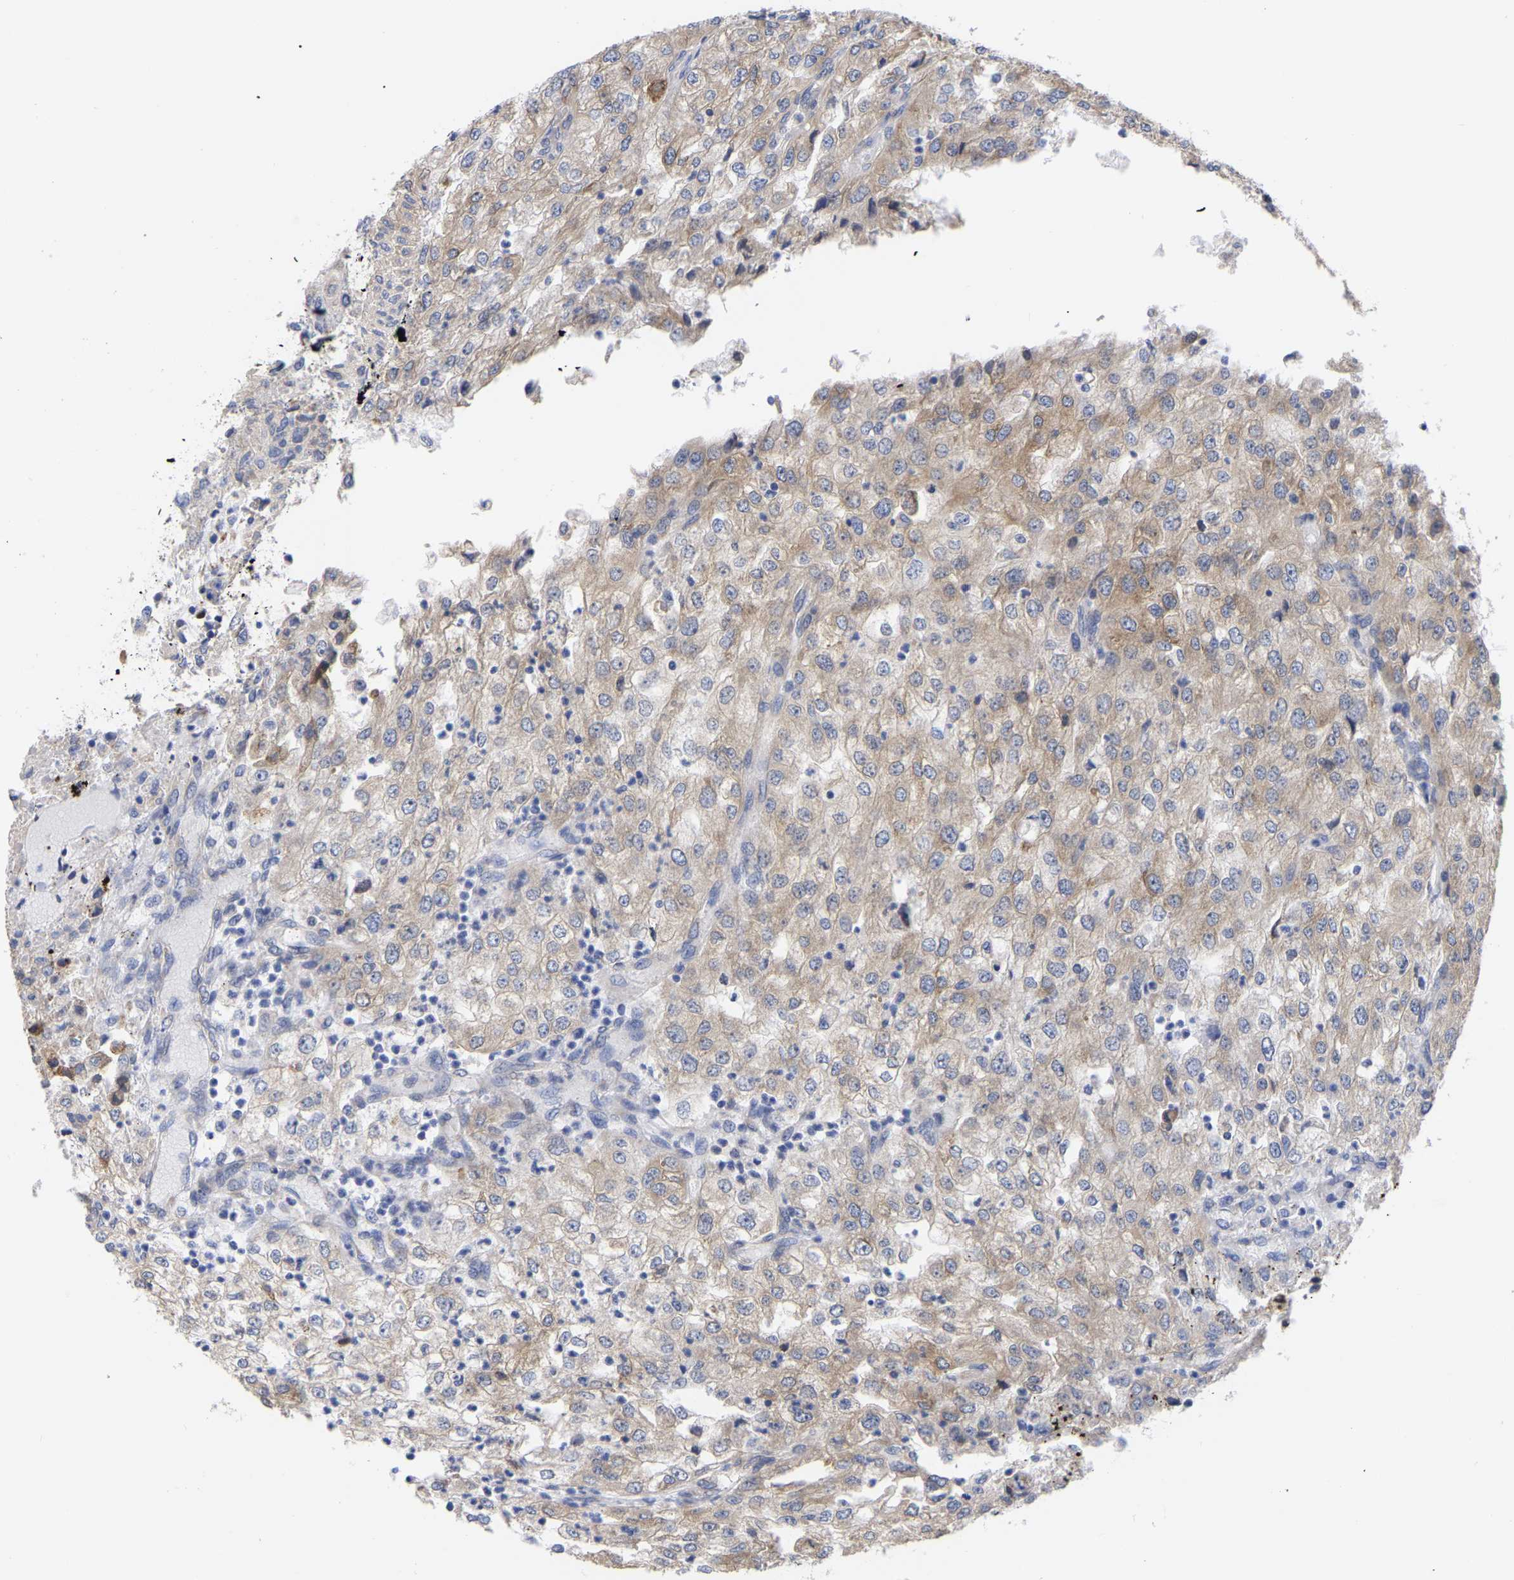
{"staining": {"intensity": "moderate", "quantity": ">75%", "location": "cytoplasmic/membranous"}, "tissue": "renal cancer", "cell_type": "Tumor cells", "image_type": "cancer", "snomed": [{"axis": "morphology", "description": "Adenocarcinoma, NOS"}, {"axis": "topography", "description": "Kidney"}], "caption": "A high-resolution micrograph shows immunohistochemistry staining of adenocarcinoma (renal), which shows moderate cytoplasmic/membranous positivity in approximately >75% of tumor cells.", "gene": "CFAP298", "patient": {"sex": "female", "age": 54}}